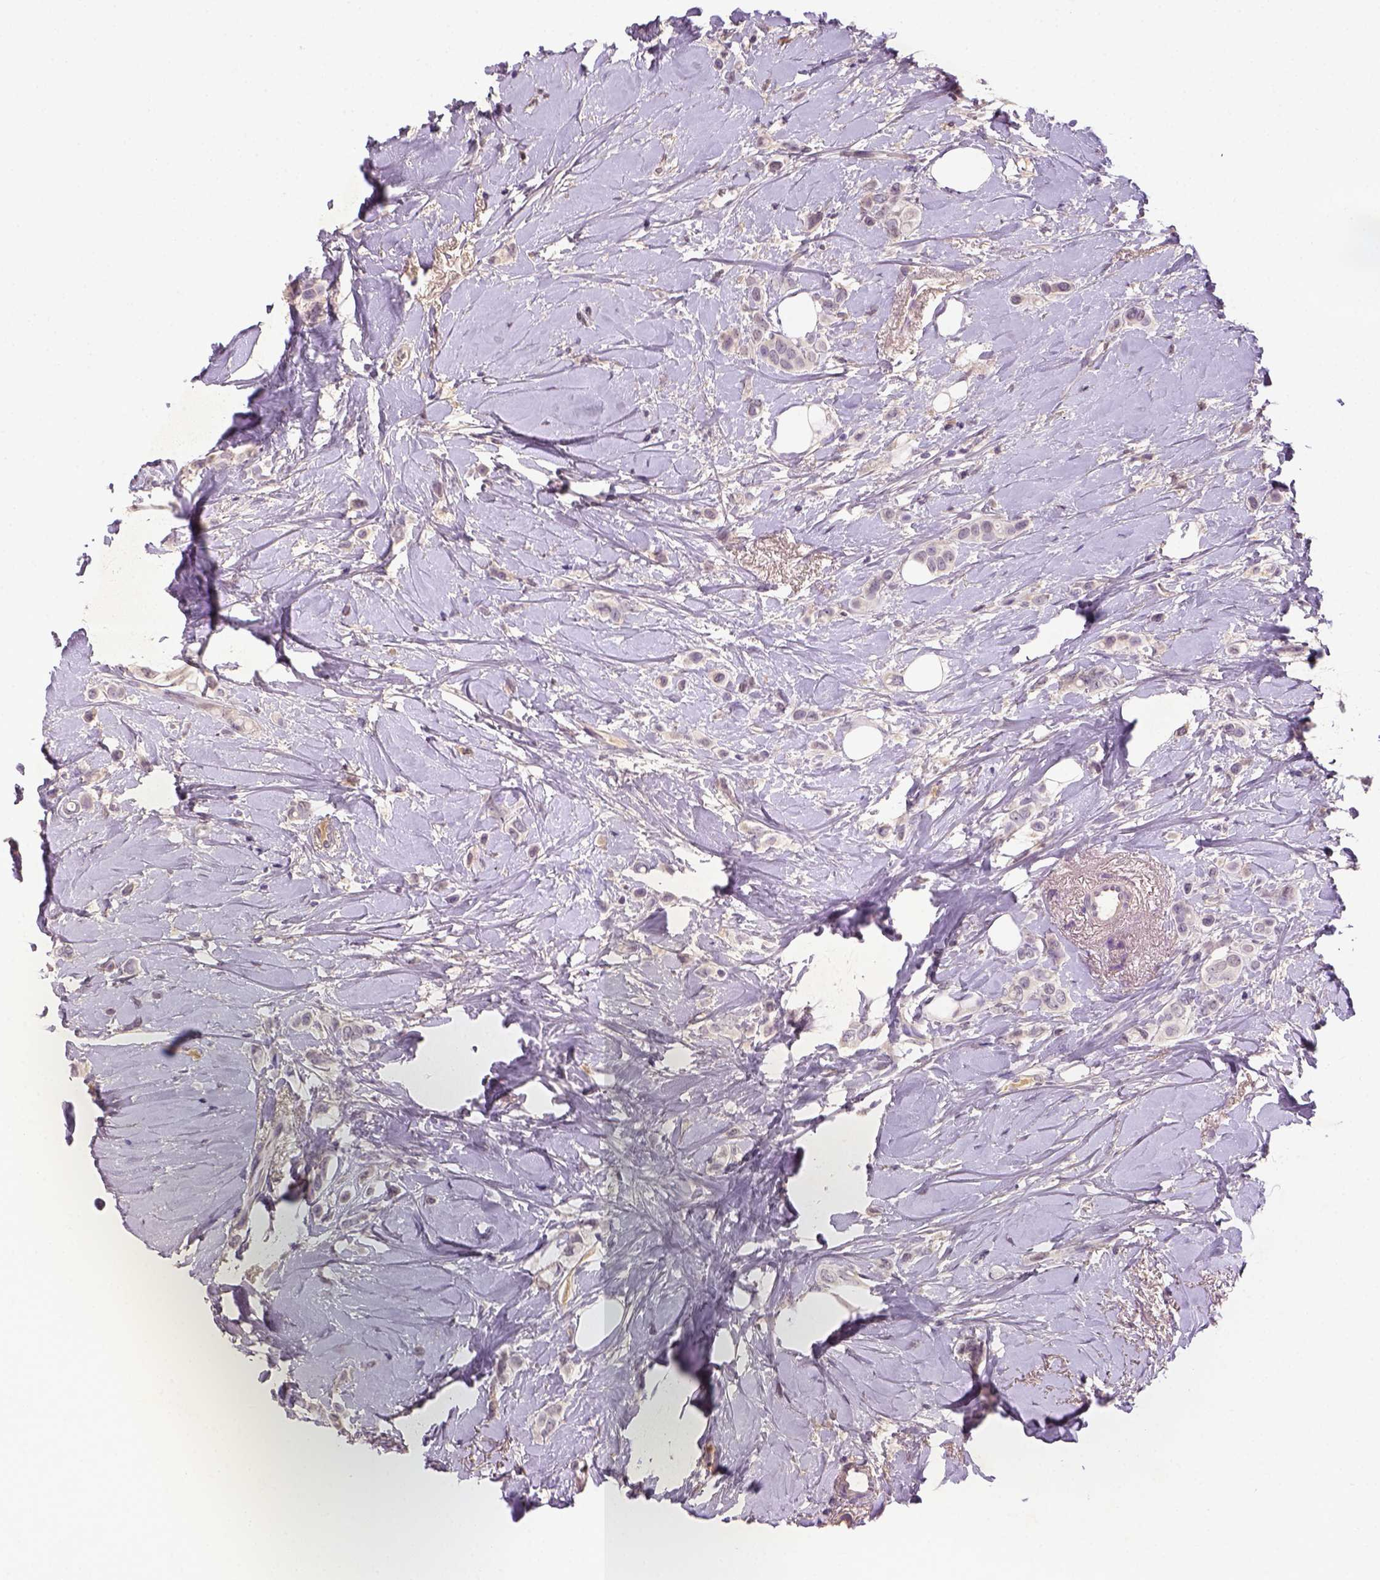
{"staining": {"intensity": "negative", "quantity": "none", "location": "none"}, "tissue": "breast cancer", "cell_type": "Tumor cells", "image_type": "cancer", "snomed": [{"axis": "morphology", "description": "Lobular carcinoma"}, {"axis": "topography", "description": "Breast"}], "caption": "Photomicrograph shows no protein positivity in tumor cells of breast cancer tissue. Nuclei are stained in blue.", "gene": "NLGN2", "patient": {"sex": "female", "age": 66}}